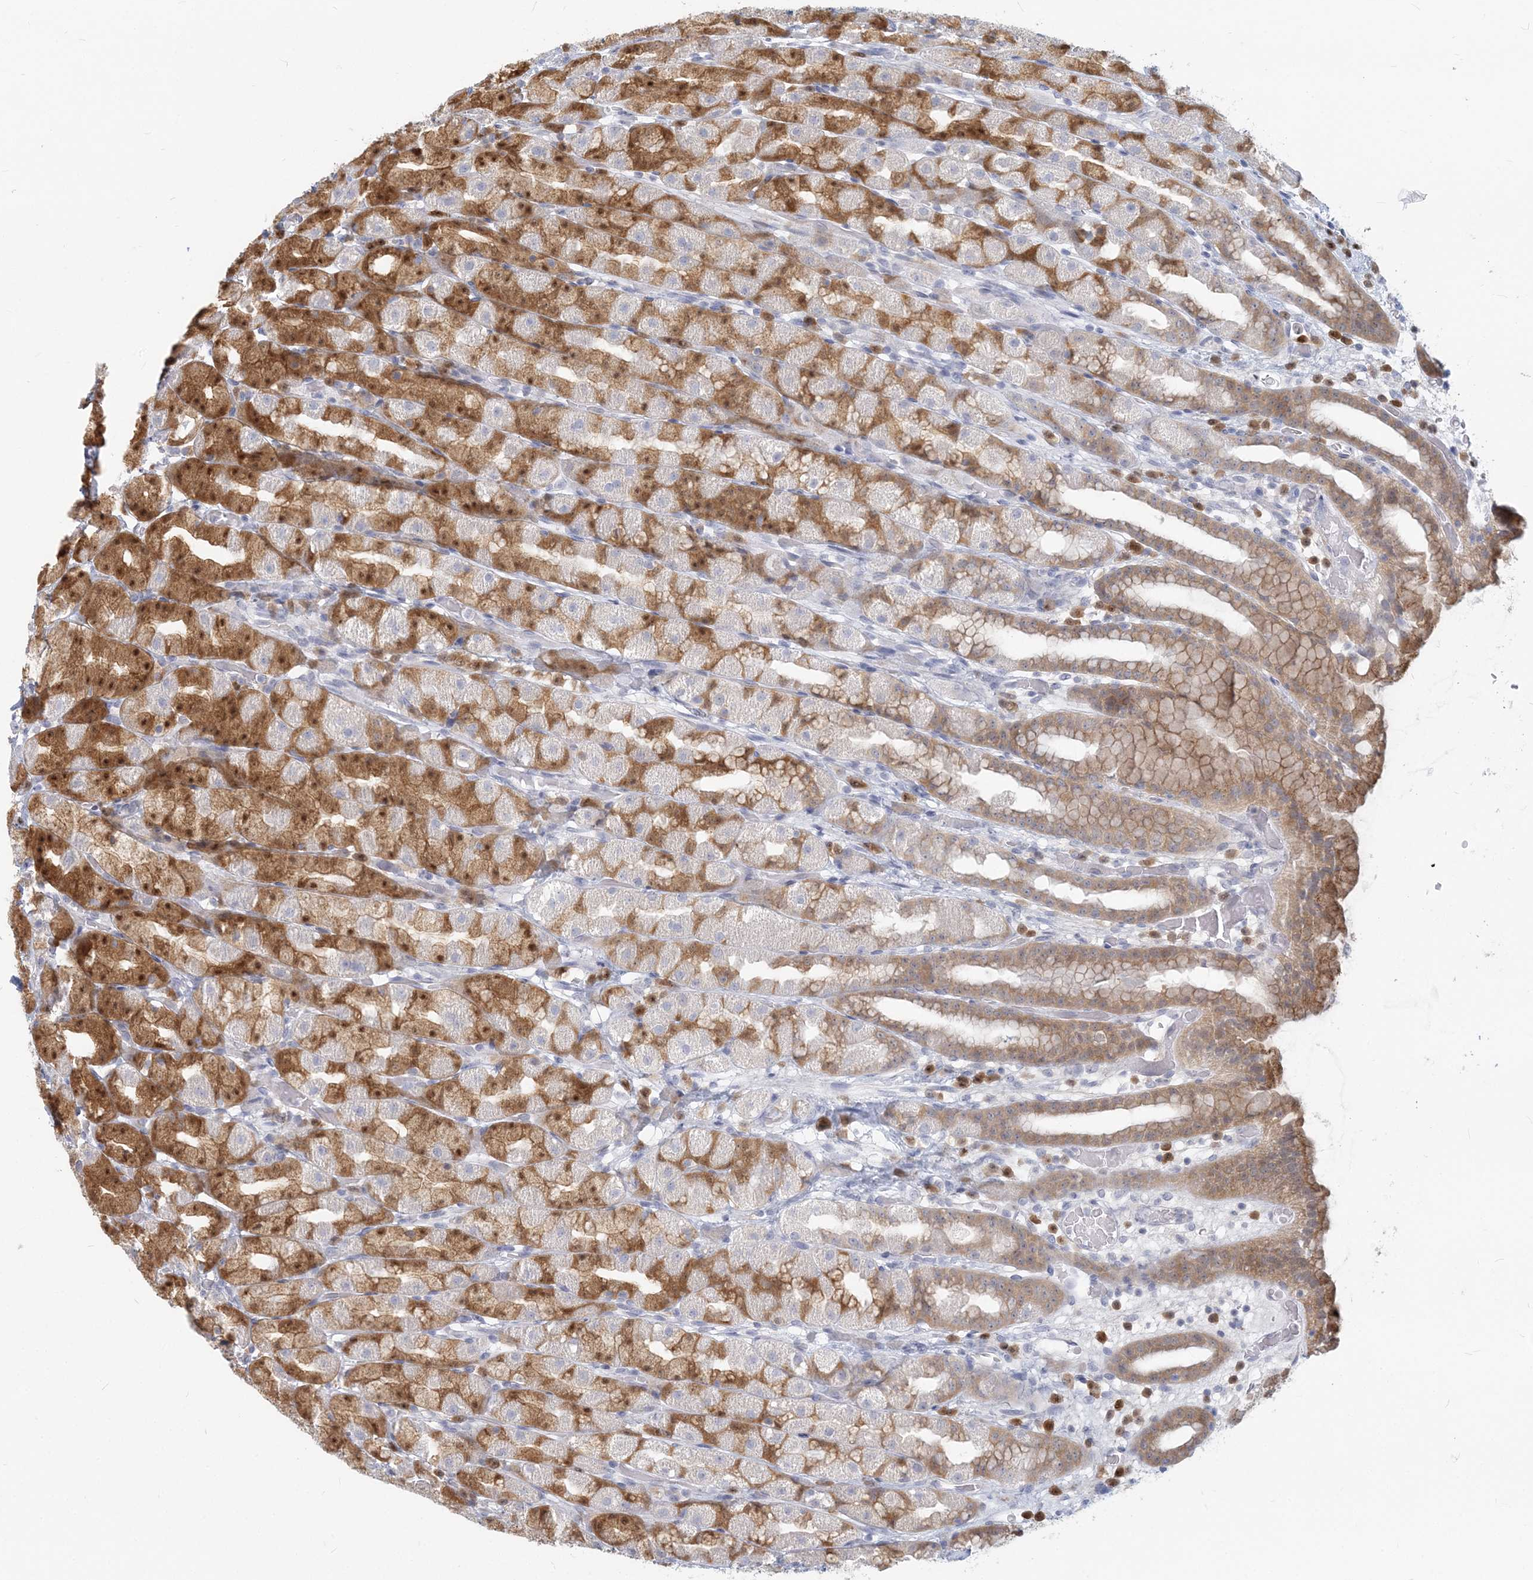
{"staining": {"intensity": "moderate", "quantity": "25%-75%", "location": "cytoplasmic/membranous,nuclear"}, "tissue": "stomach", "cell_type": "Glandular cells", "image_type": "normal", "snomed": [{"axis": "morphology", "description": "Normal tissue, NOS"}, {"axis": "topography", "description": "Stomach, upper"}], "caption": "Approximately 25%-75% of glandular cells in benign human stomach display moderate cytoplasmic/membranous,nuclear protein staining as visualized by brown immunohistochemical staining.", "gene": "GMPPA", "patient": {"sex": "male", "age": 68}}